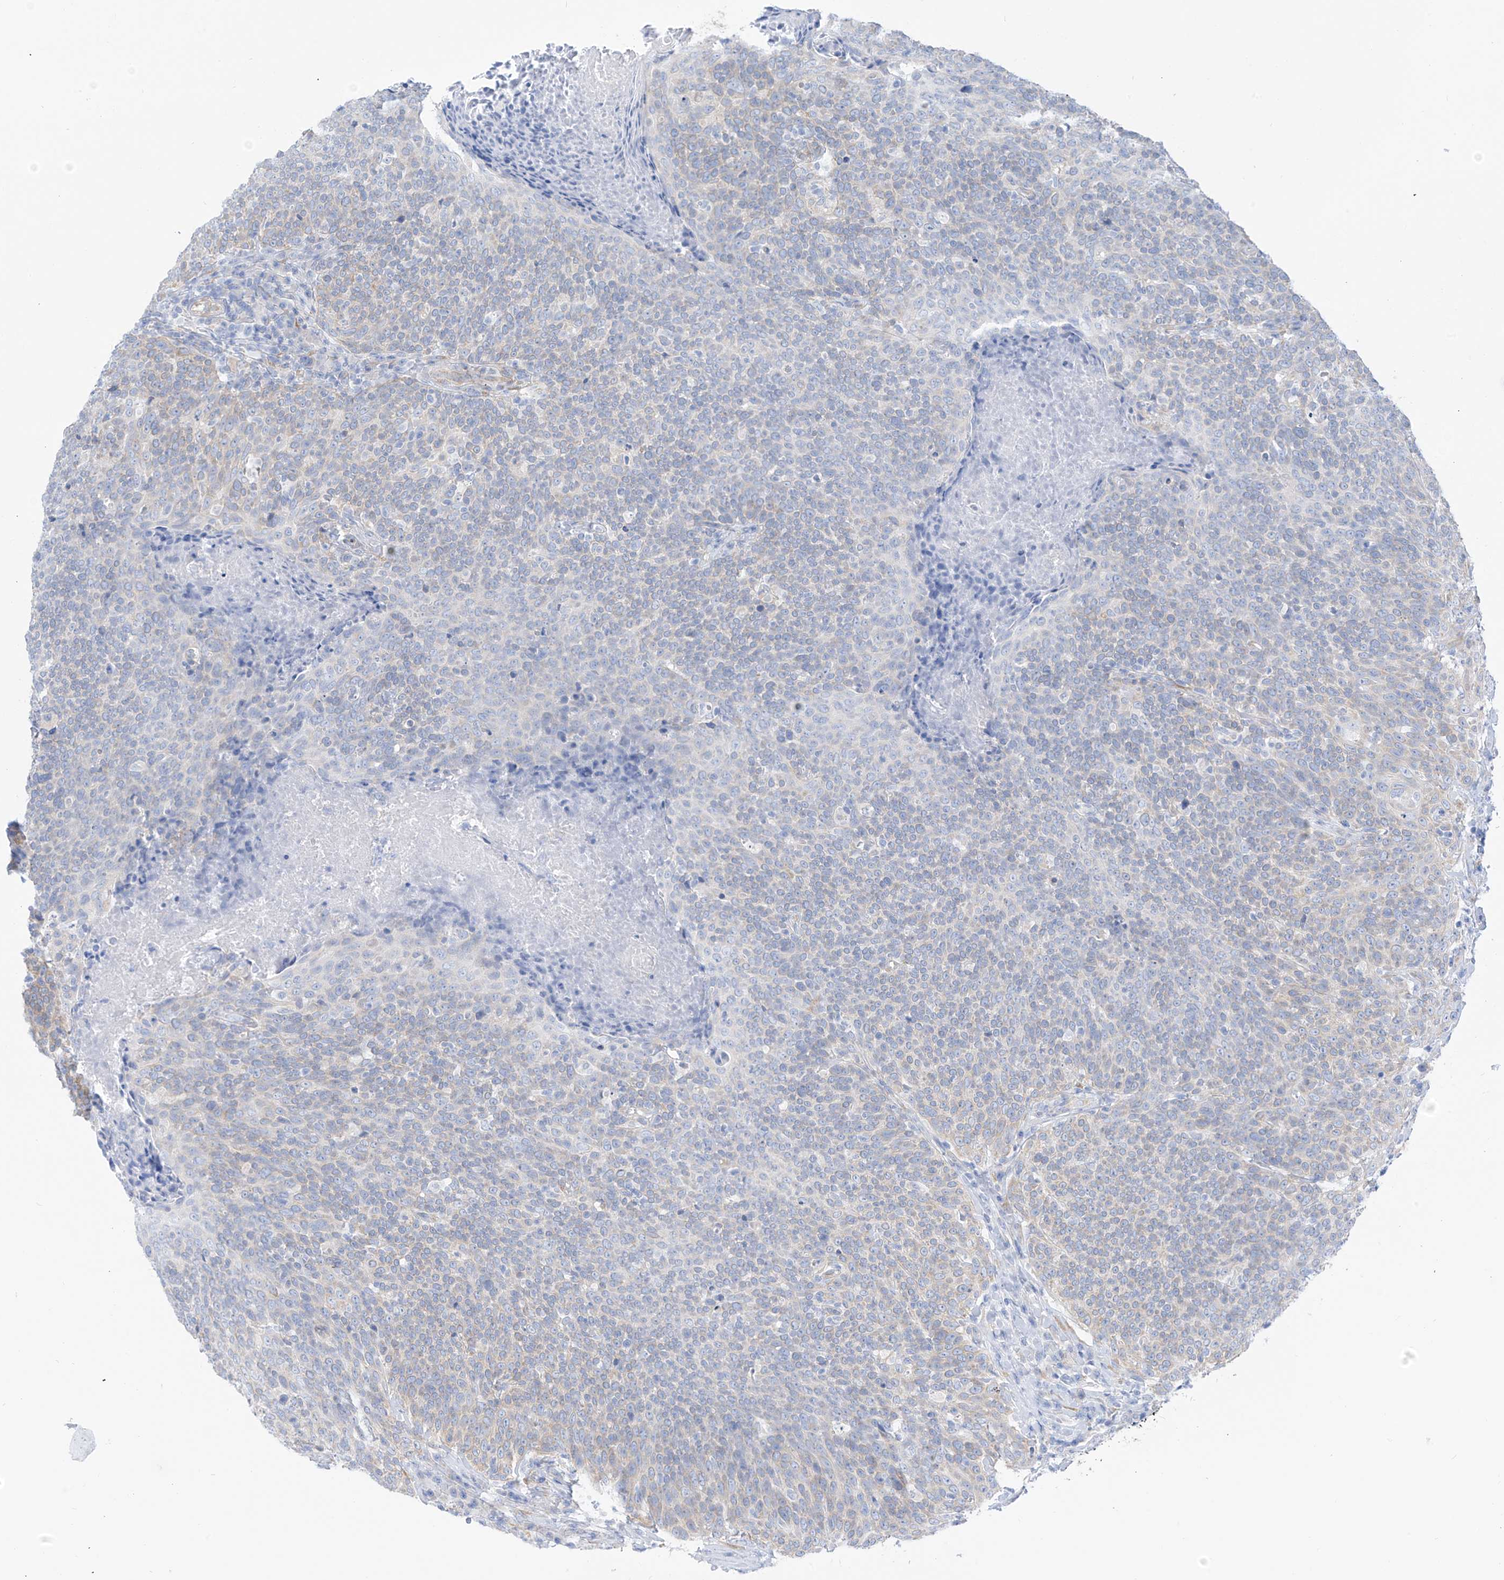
{"staining": {"intensity": "weak", "quantity": "<25%", "location": "cytoplasmic/membranous"}, "tissue": "head and neck cancer", "cell_type": "Tumor cells", "image_type": "cancer", "snomed": [{"axis": "morphology", "description": "Squamous cell carcinoma, NOS"}, {"axis": "morphology", "description": "Squamous cell carcinoma, metastatic, NOS"}, {"axis": "topography", "description": "Lymph node"}, {"axis": "topography", "description": "Head-Neck"}], "caption": "A high-resolution photomicrograph shows IHC staining of head and neck squamous cell carcinoma, which displays no significant expression in tumor cells.", "gene": "RCN2", "patient": {"sex": "male", "age": 62}}